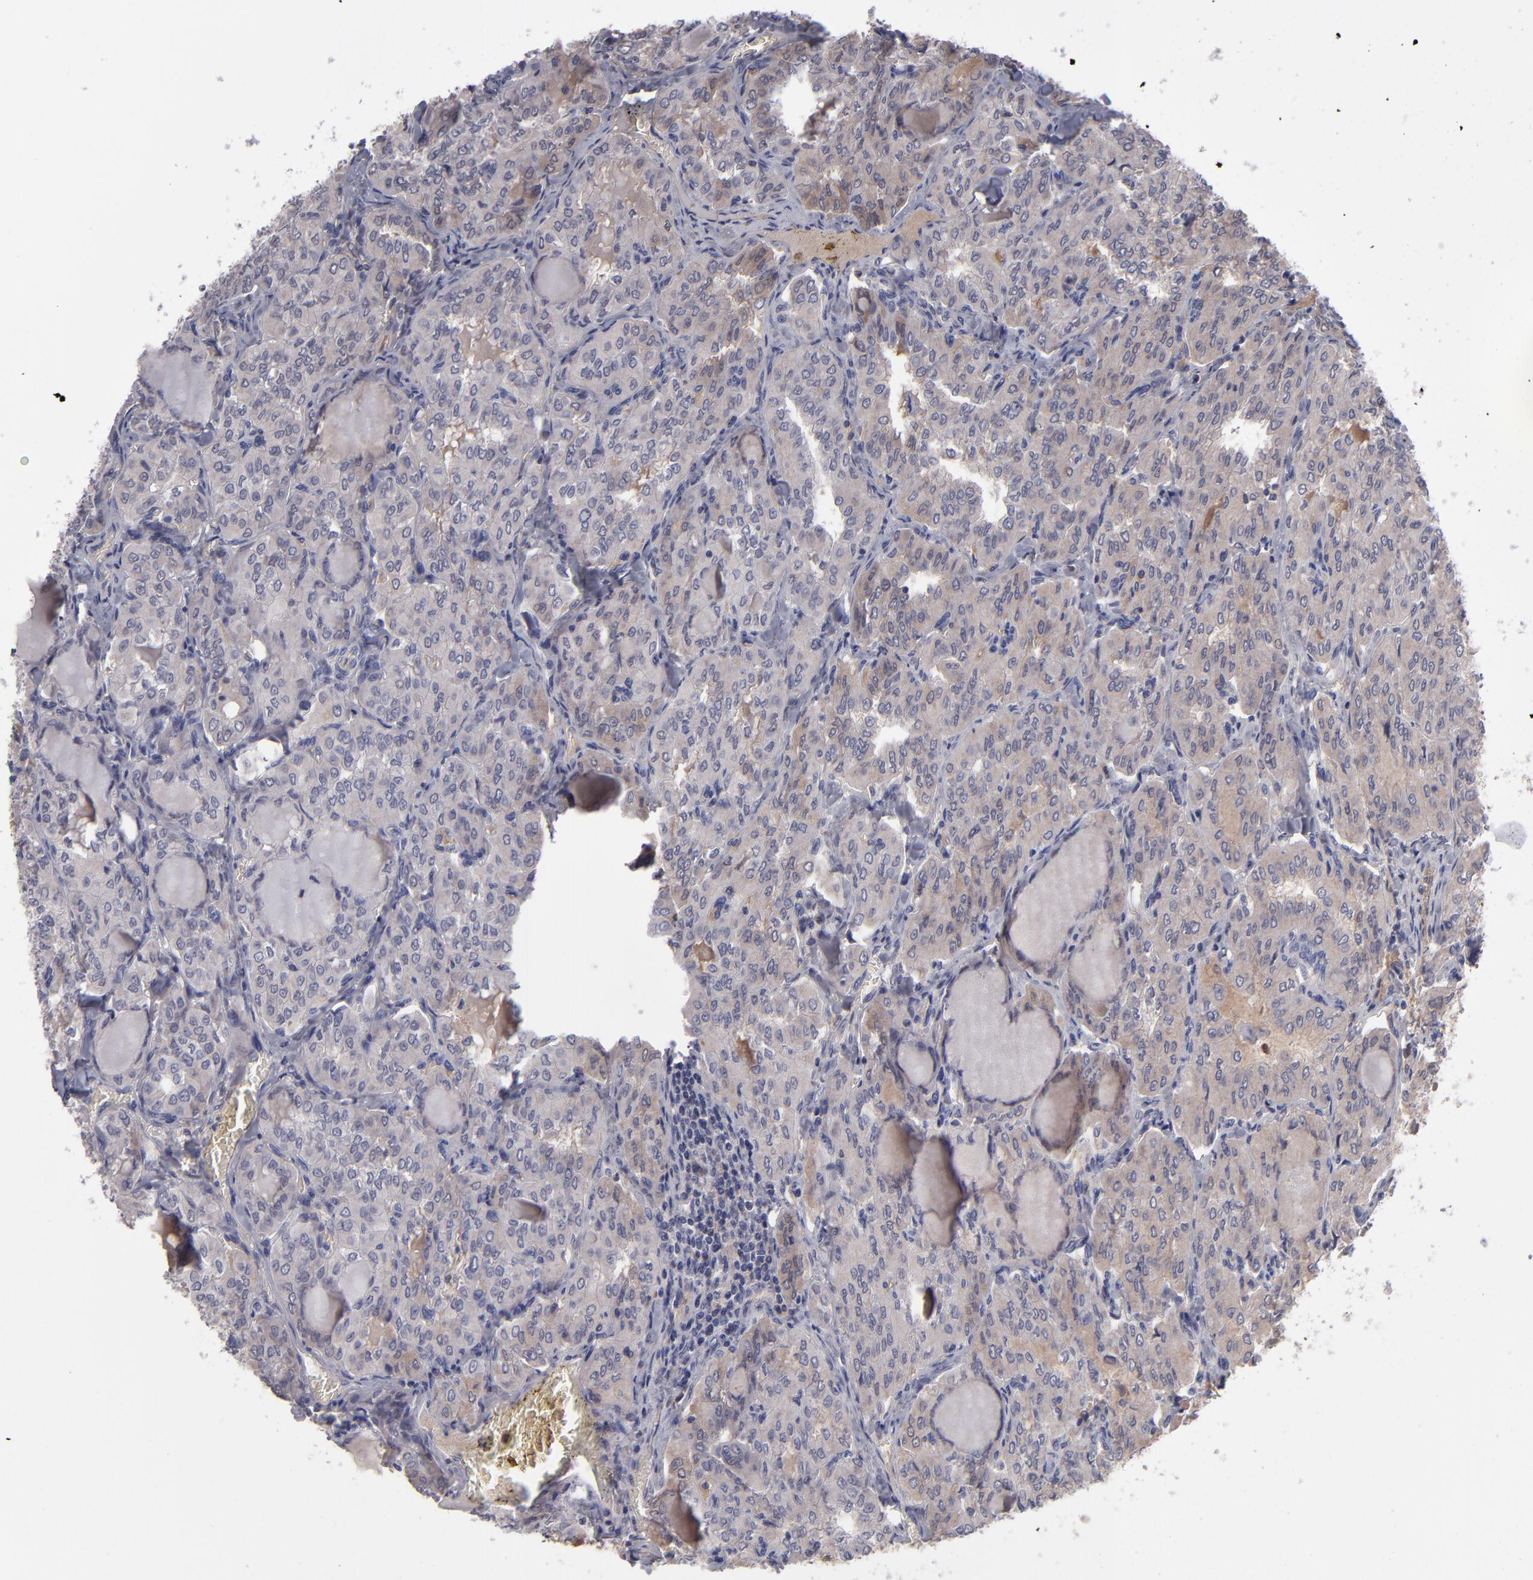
{"staining": {"intensity": "weak", "quantity": "25%-75%", "location": "cytoplasmic/membranous"}, "tissue": "thyroid cancer", "cell_type": "Tumor cells", "image_type": "cancer", "snomed": [{"axis": "morphology", "description": "Papillary adenocarcinoma, NOS"}, {"axis": "topography", "description": "Thyroid gland"}], "caption": "This micrograph exhibits papillary adenocarcinoma (thyroid) stained with immunohistochemistry to label a protein in brown. The cytoplasmic/membranous of tumor cells show weak positivity for the protein. Nuclei are counter-stained blue.", "gene": "ITIH4", "patient": {"sex": "male", "age": 20}}